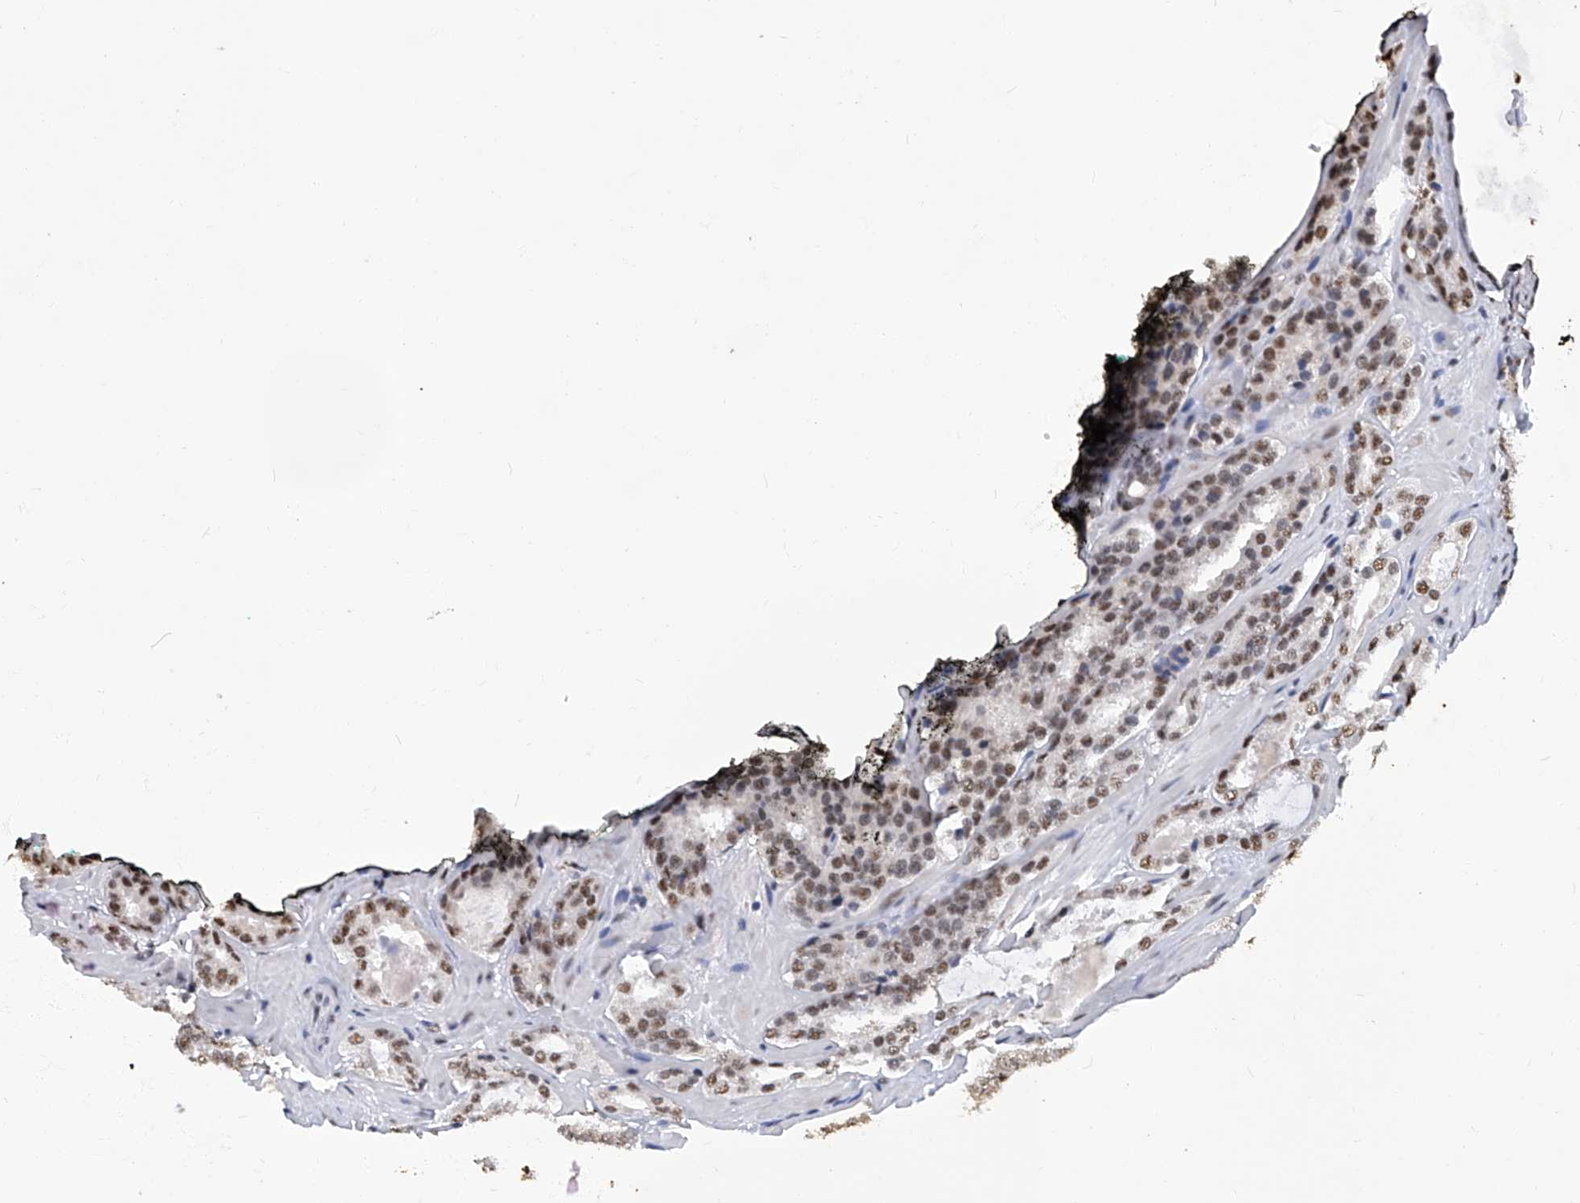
{"staining": {"intensity": "moderate", "quantity": ">75%", "location": "nuclear"}, "tissue": "prostate cancer", "cell_type": "Tumor cells", "image_type": "cancer", "snomed": [{"axis": "morphology", "description": "Adenocarcinoma, High grade"}, {"axis": "topography", "description": "Prostate"}], "caption": "IHC of human prostate cancer (adenocarcinoma (high-grade)) displays medium levels of moderate nuclear positivity in about >75% of tumor cells.", "gene": "HBP1", "patient": {"sex": "male", "age": 60}}